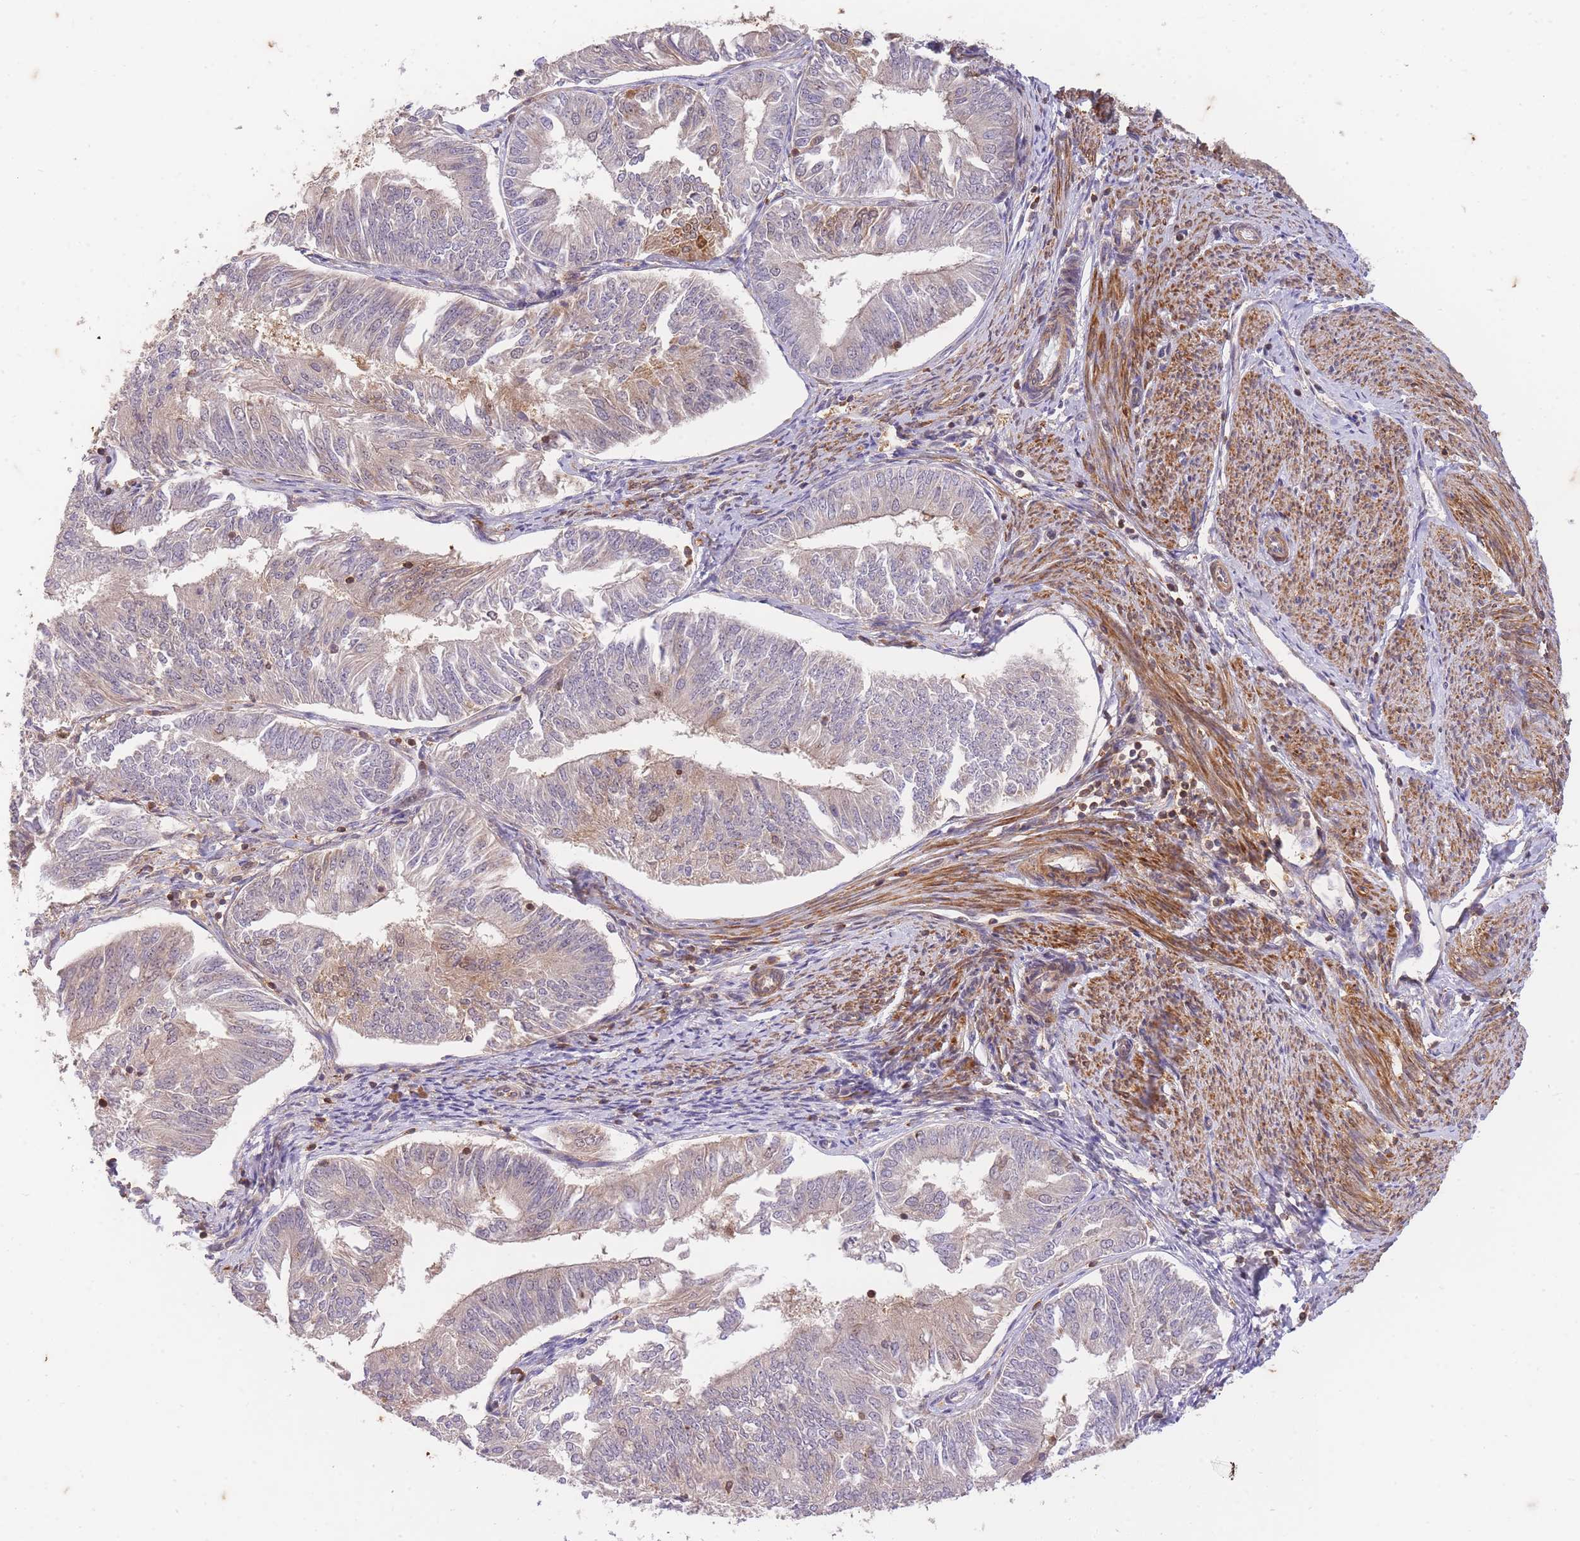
{"staining": {"intensity": "moderate", "quantity": "<25%", "location": "cytoplasmic/membranous"}, "tissue": "endometrial cancer", "cell_type": "Tumor cells", "image_type": "cancer", "snomed": [{"axis": "morphology", "description": "Adenocarcinoma, NOS"}, {"axis": "topography", "description": "Endometrium"}], "caption": "Protein expression analysis of adenocarcinoma (endometrial) exhibits moderate cytoplasmic/membranous expression in about <25% of tumor cells.", "gene": "ST8SIA4", "patient": {"sex": "female", "age": 58}}